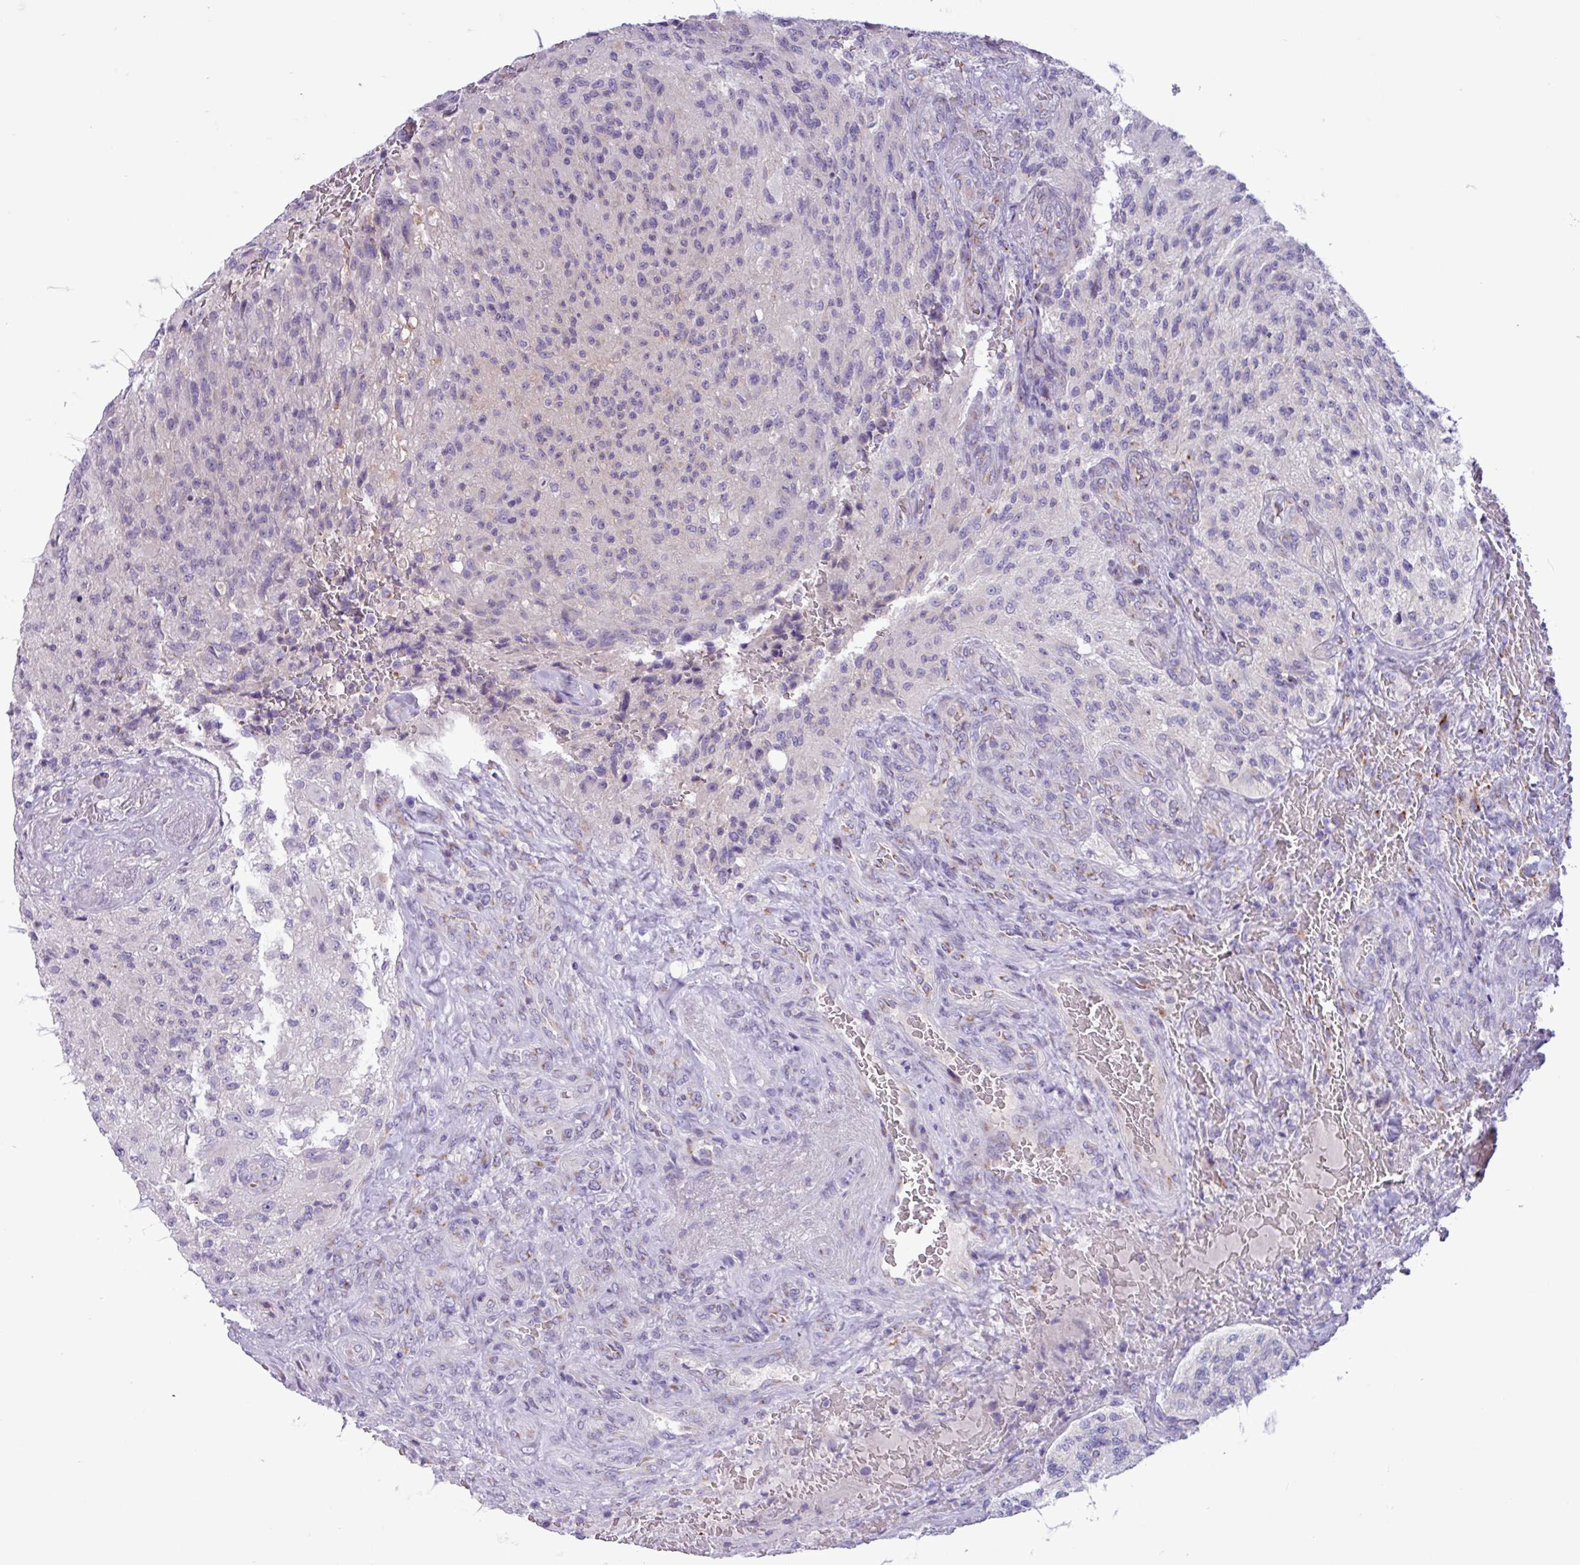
{"staining": {"intensity": "negative", "quantity": "none", "location": "none"}, "tissue": "glioma", "cell_type": "Tumor cells", "image_type": "cancer", "snomed": [{"axis": "morphology", "description": "Normal tissue, NOS"}, {"axis": "morphology", "description": "Glioma, malignant, High grade"}, {"axis": "topography", "description": "Cerebral cortex"}], "caption": "IHC of human malignant glioma (high-grade) shows no staining in tumor cells. The staining is performed using DAB (3,3'-diaminobenzidine) brown chromogen with nuclei counter-stained in using hematoxylin.", "gene": "STIMATE", "patient": {"sex": "male", "age": 56}}